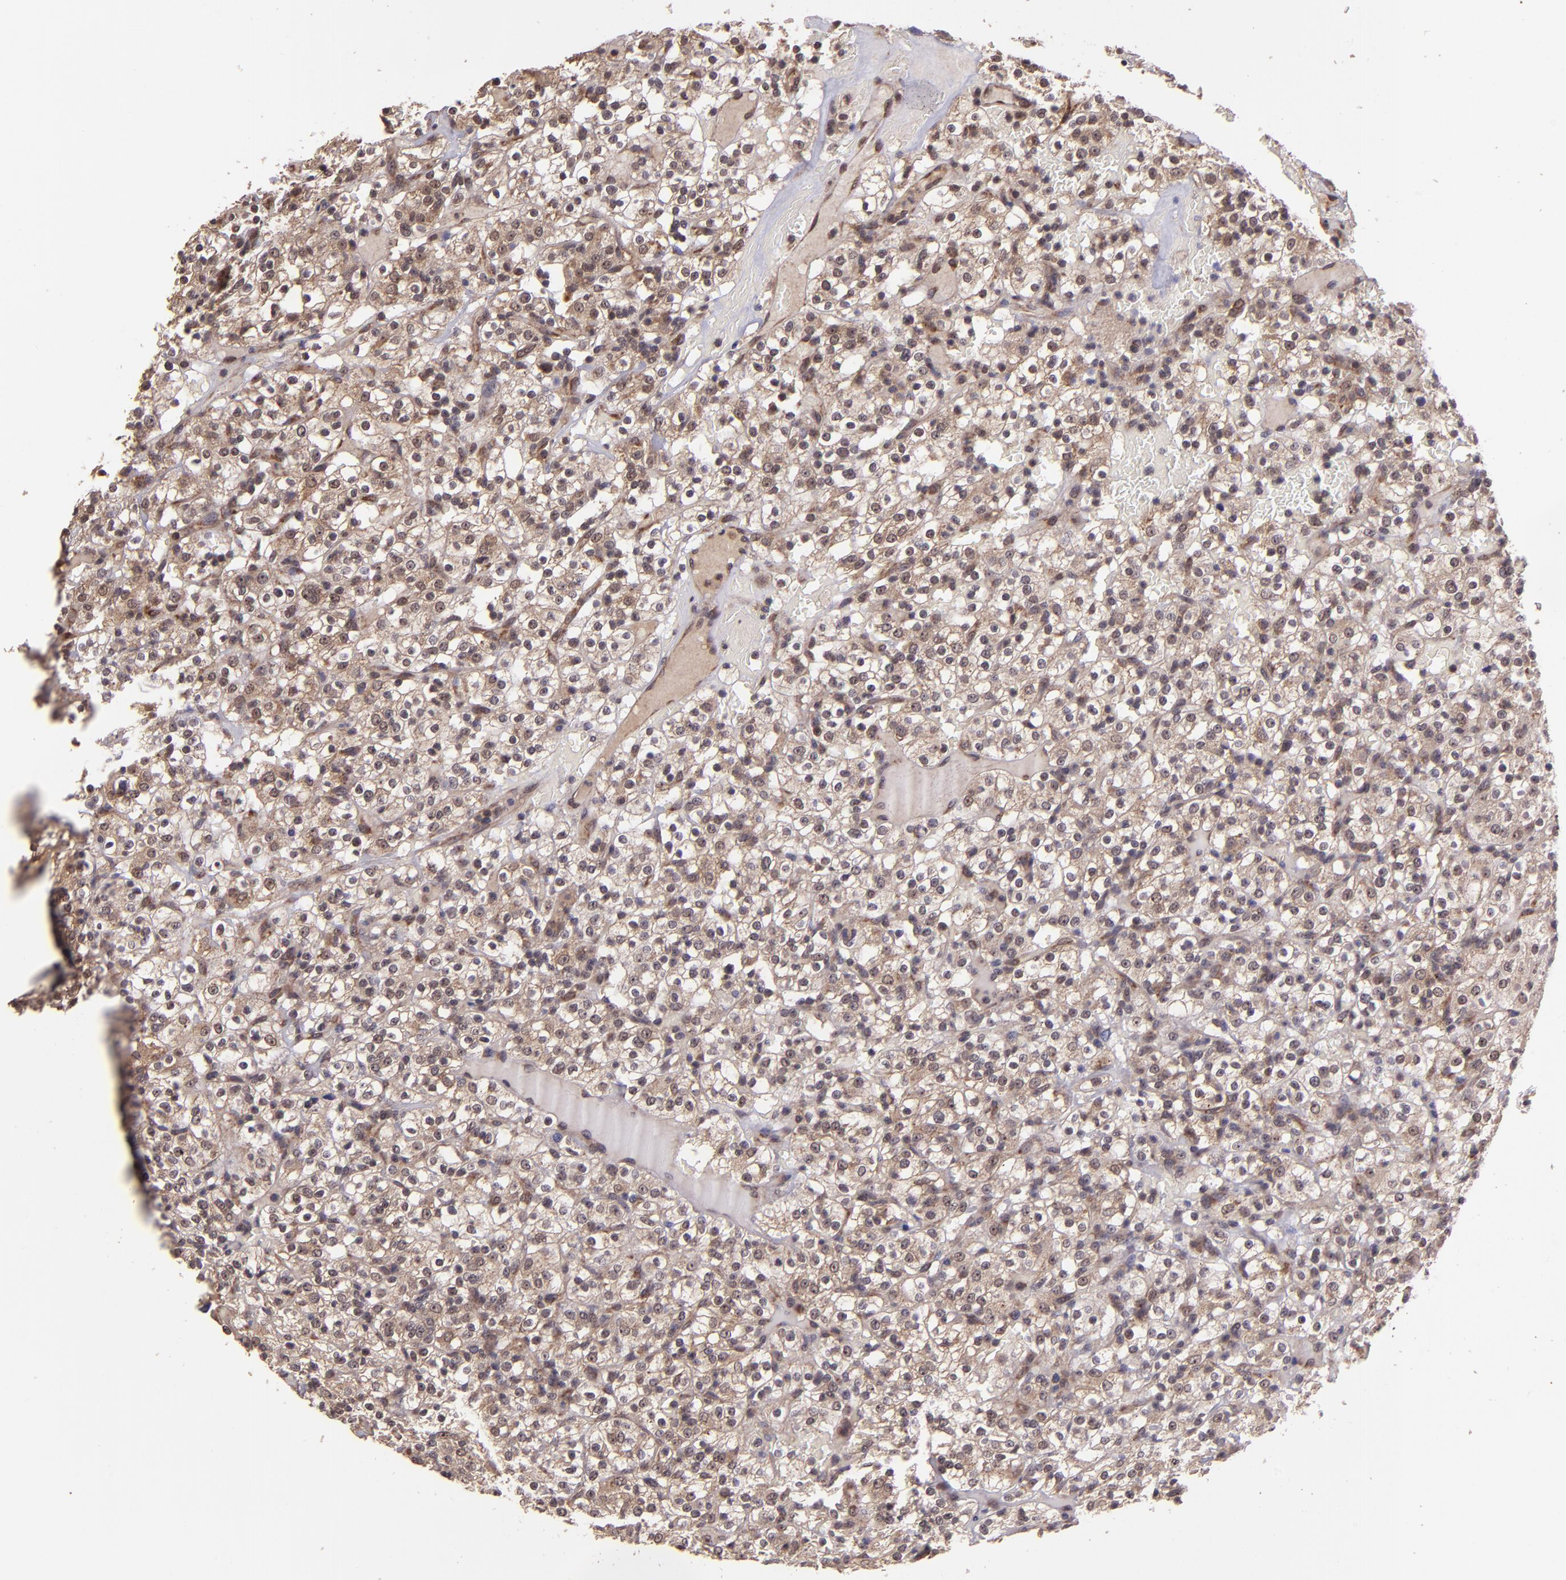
{"staining": {"intensity": "moderate", "quantity": ">75%", "location": "cytoplasmic/membranous"}, "tissue": "renal cancer", "cell_type": "Tumor cells", "image_type": "cancer", "snomed": [{"axis": "morphology", "description": "Normal tissue, NOS"}, {"axis": "morphology", "description": "Adenocarcinoma, NOS"}, {"axis": "topography", "description": "Kidney"}], "caption": "Immunohistochemical staining of human renal cancer (adenocarcinoma) displays medium levels of moderate cytoplasmic/membranous expression in approximately >75% of tumor cells. The staining was performed using DAB to visualize the protein expression in brown, while the nuclei were stained in blue with hematoxylin (Magnification: 20x).", "gene": "USP51", "patient": {"sex": "female", "age": 72}}